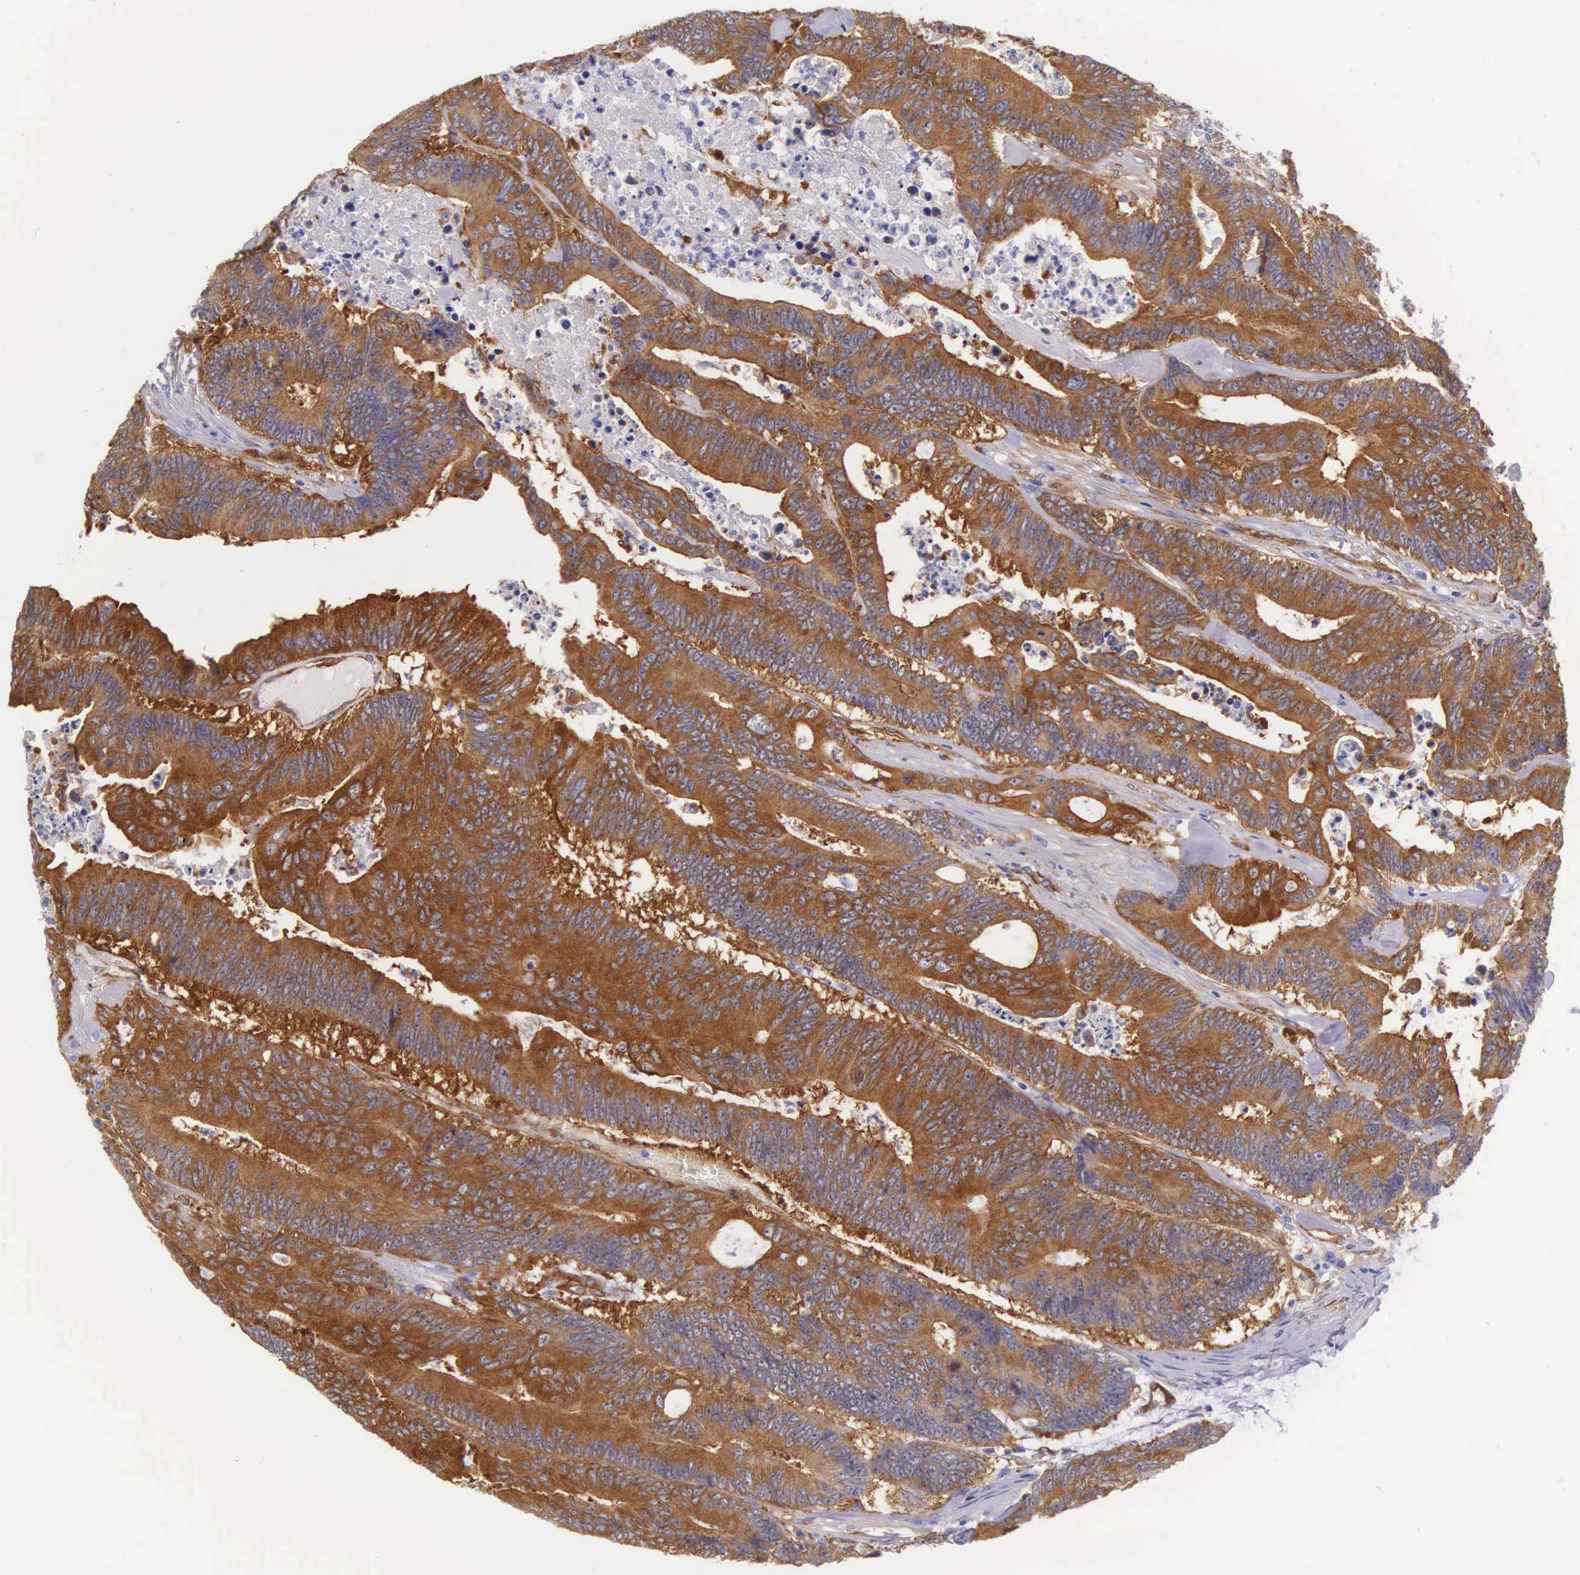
{"staining": {"intensity": "strong", "quantity": ">75%", "location": "cytoplasmic/membranous"}, "tissue": "colorectal cancer", "cell_type": "Tumor cells", "image_type": "cancer", "snomed": [{"axis": "morphology", "description": "Adenocarcinoma, NOS"}, {"axis": "topography", "description": "Colon"}], "caption": "DAB immunohistochemical staining of human colorectal cancer exhibits strong cytoplasmic/membranous protein positivity in approximately >75% of tumor cells.", "gene": "BCAR1", "patient": {"sex": "male", "age": 65}}